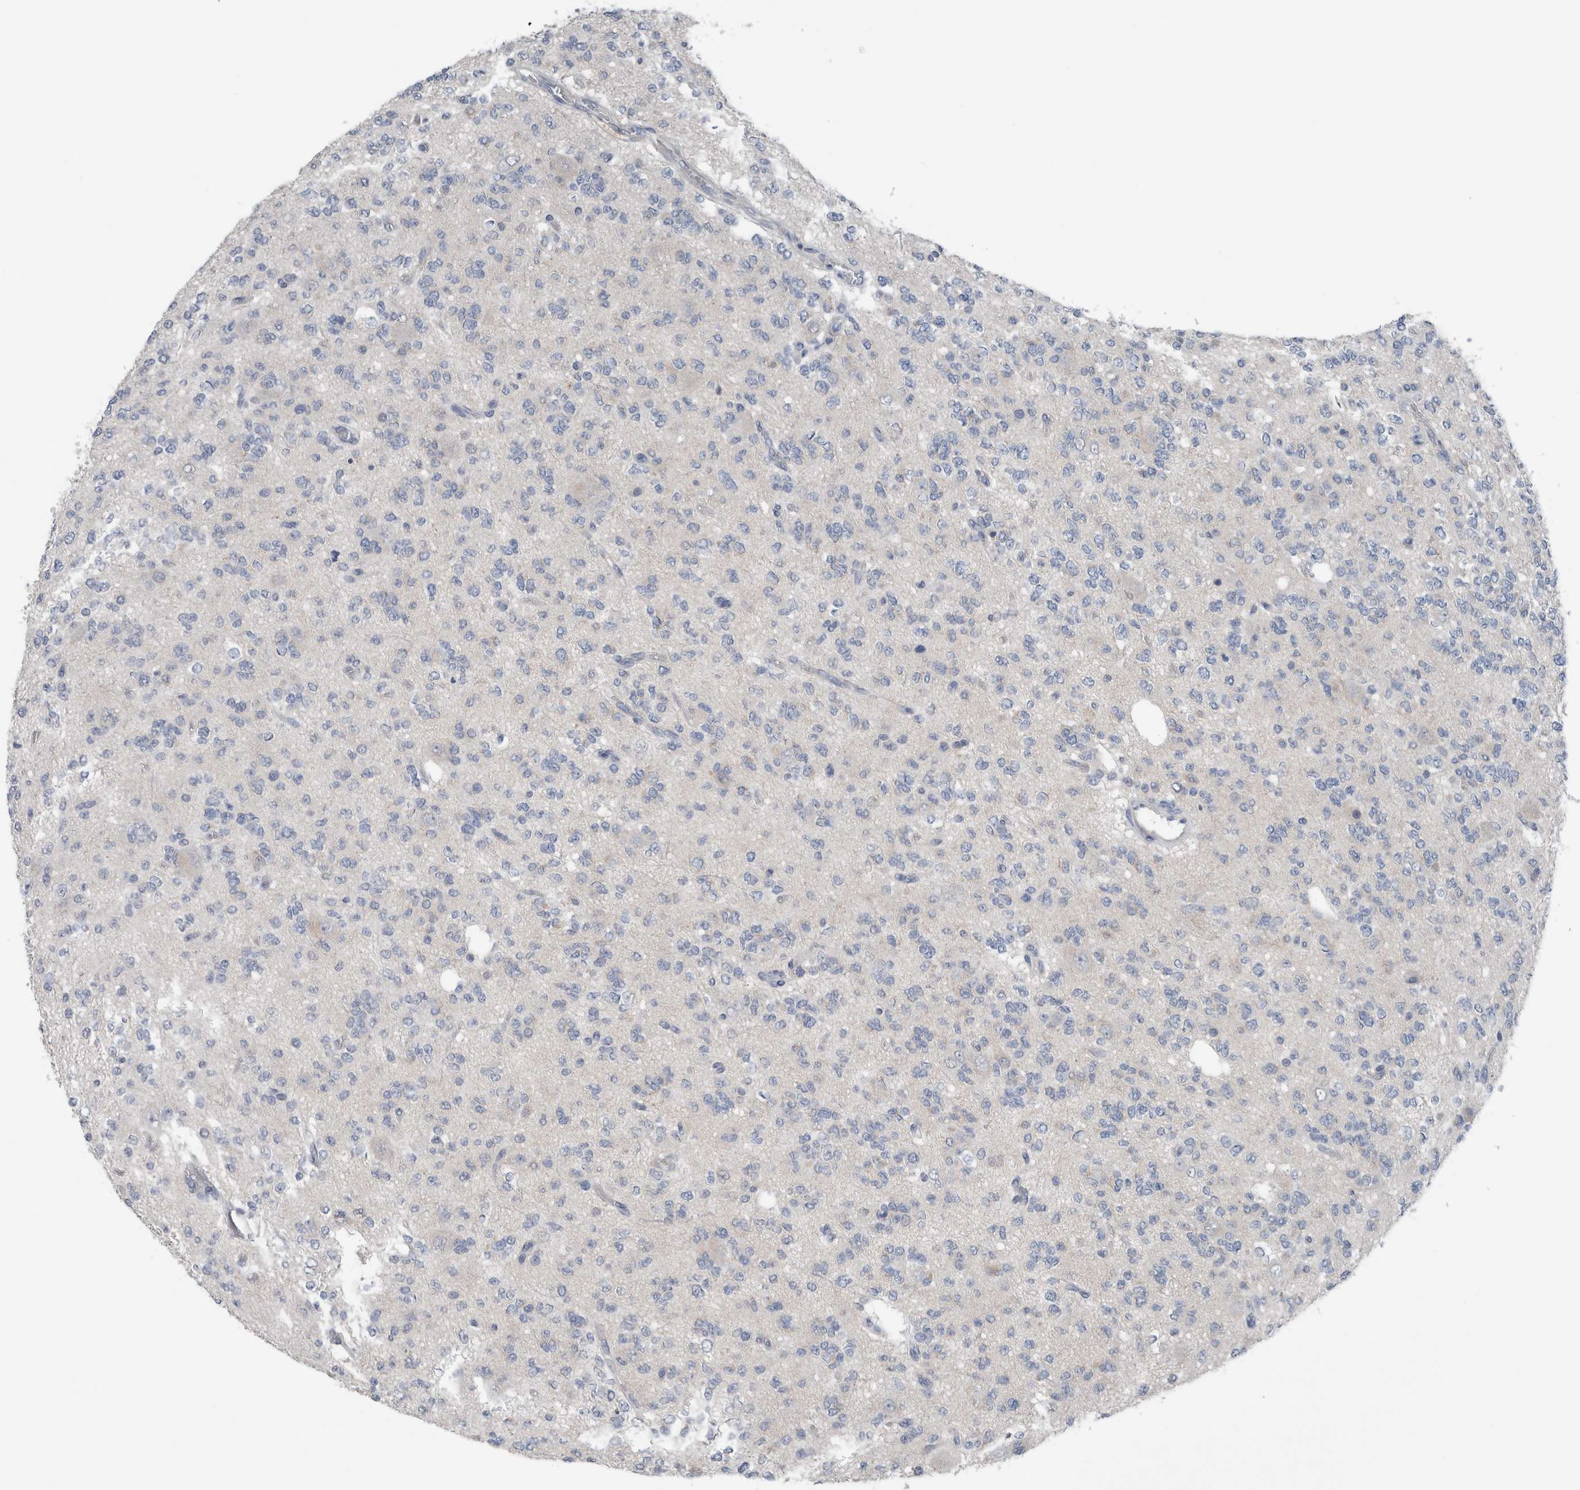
{"staining": {"intensity": "negative", "quantity": "none", "location": "none"}, "tissue": "glioma", "cell_type": "Tumor cells", "image_type": "cancer", "snomed": [{"axis": "morphology", "description": "Glioma, malignant, Low grade"}, {"axis": "topography", "description": "Brain"}], "caption": "Glioma was stained to show a protein in brown. There is no significant expression in tumor cells. (DAB (3,3'-diaminobenzidine) IHC with hematoxylin counter stain).", "gene": "CRNN", "patient": {"sex": "male", "age": 38}}